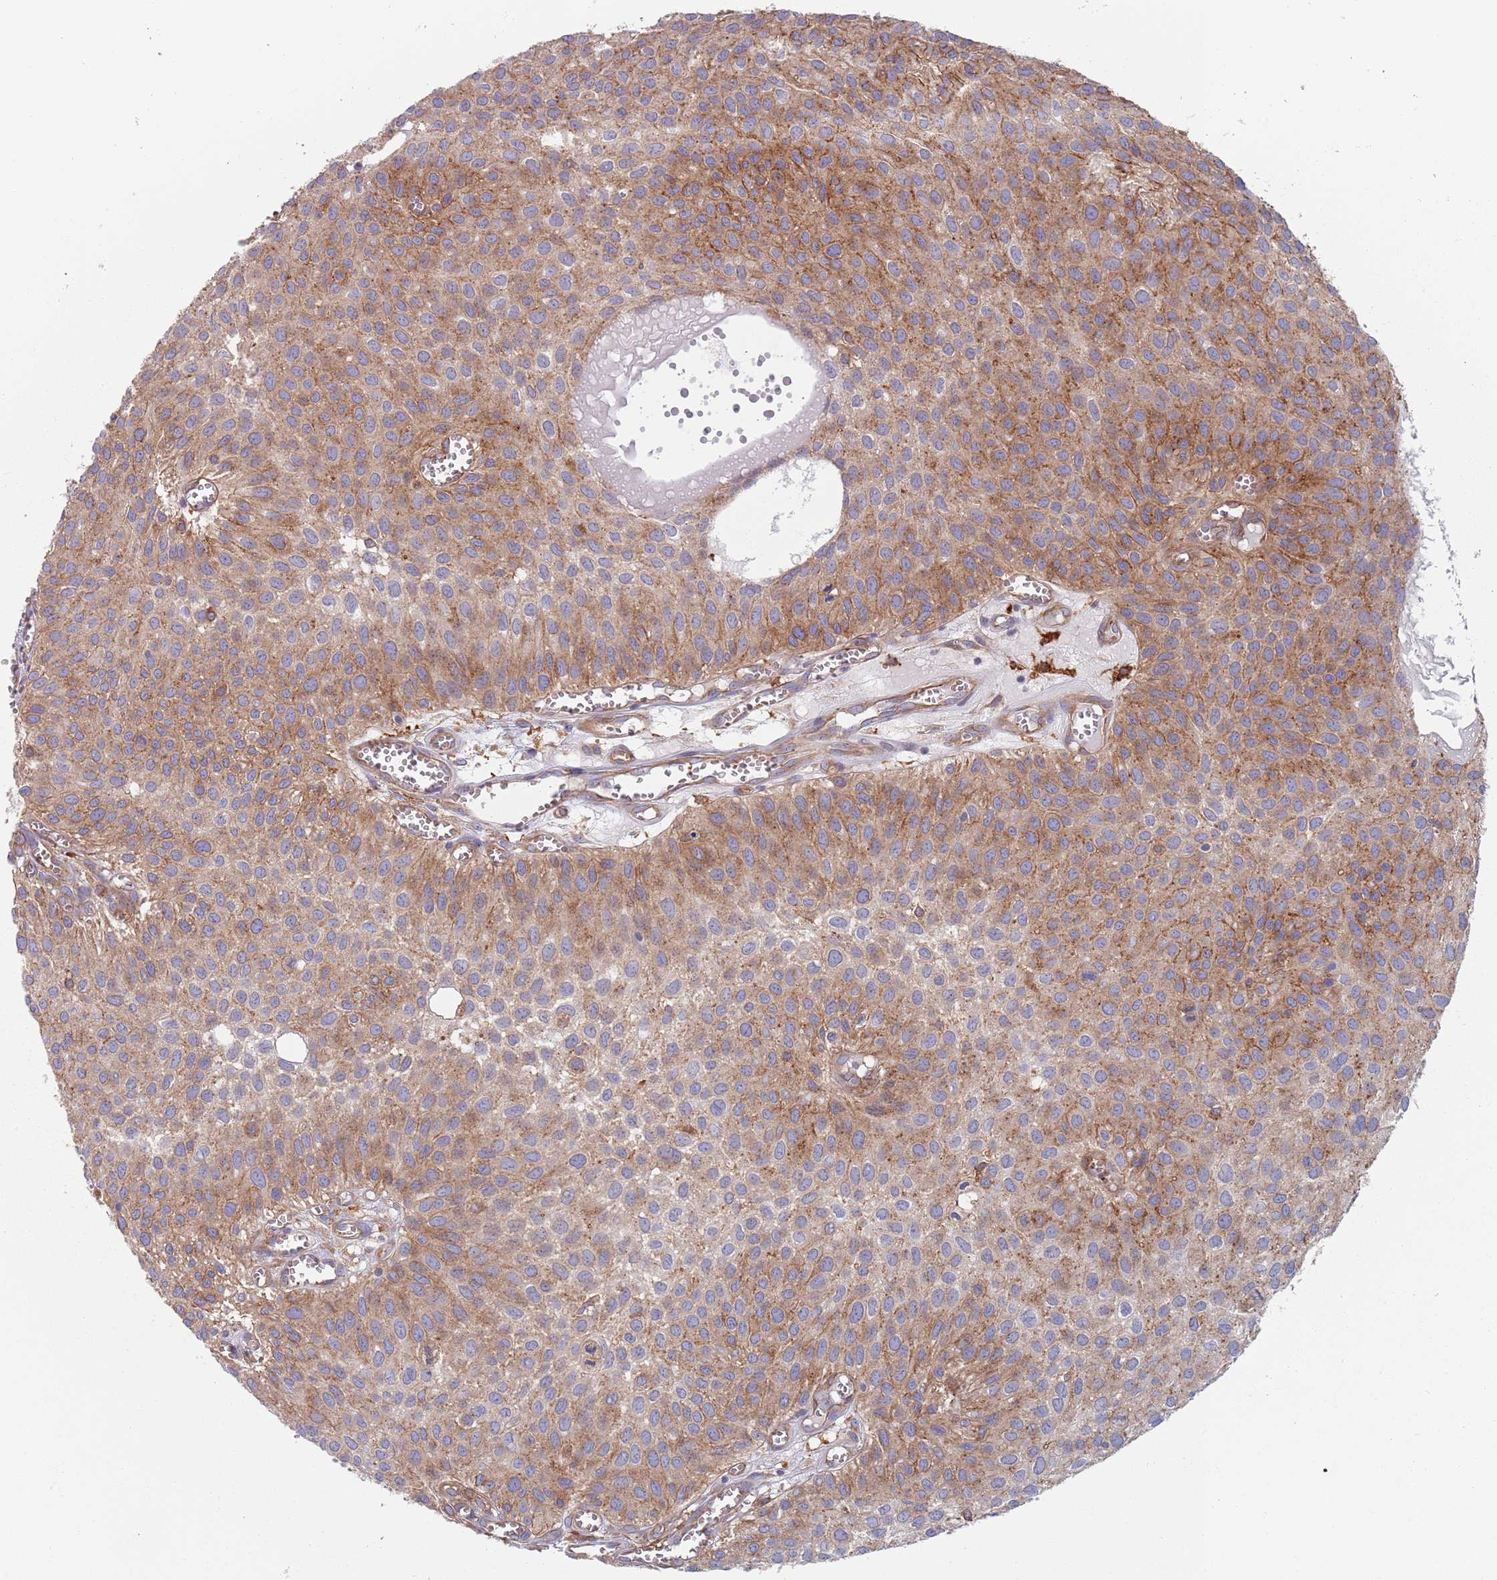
{"staining": {"intensity": "moderate", "quantity": ">75%", "location": "cytoplasmic/membranous"}, "tissue": "urothelial cancer", "cell_type": "Tumor cells", "image_type": "cancer", "snomed": [{"axis": "morphology", "description": "Urothelial carcinoma, Low grade"}, {"axis": "topography", "description": "Urinary bladder"}], "caption": "Low-grade urothelial carcinoma tissue displays moderate cytoplasmic/membranous expression in about >75% of tumor cells, visualized by immunohistochemistry.", "gene": "APPL2", "patient": {"sex": "male", "age": 88}}